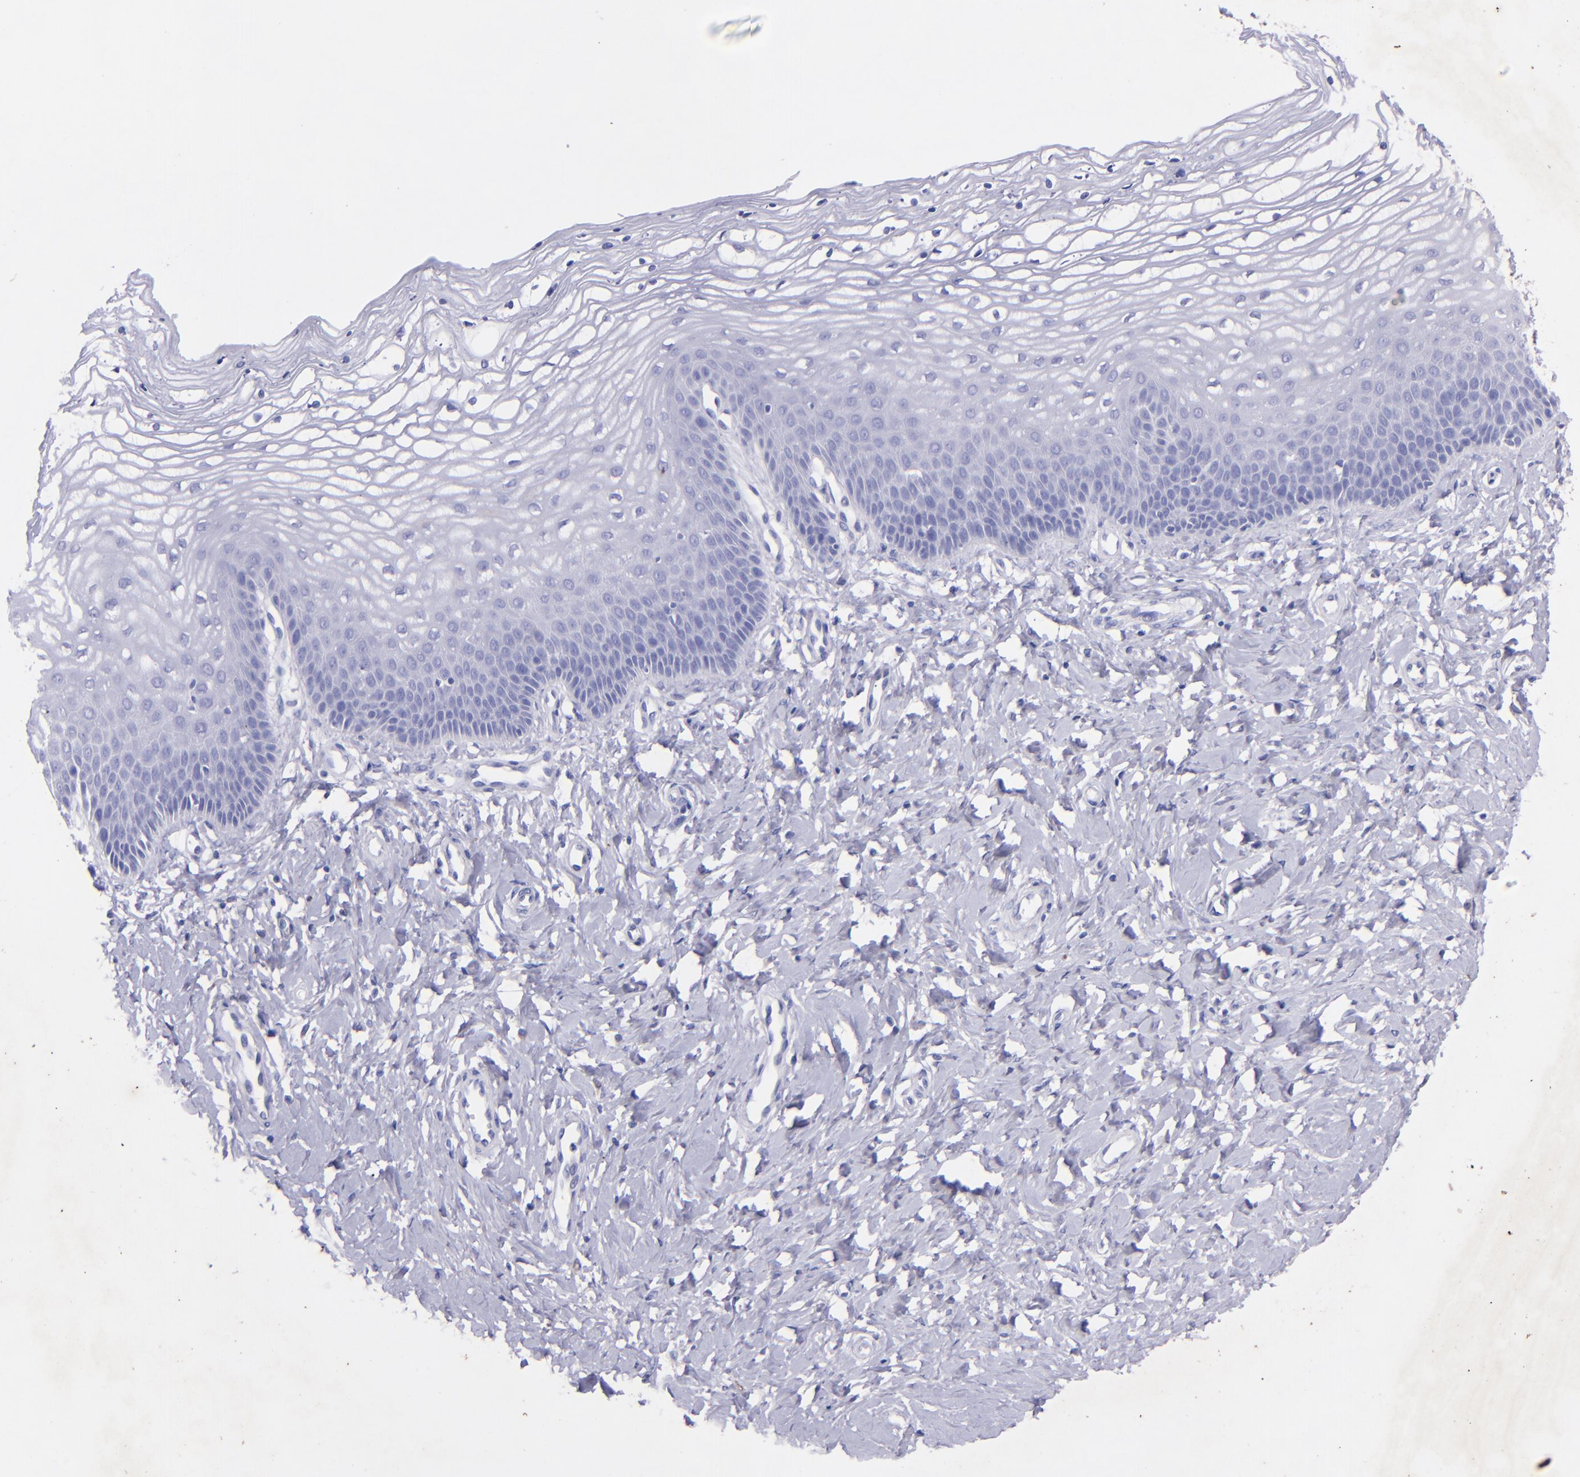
{"staining": {"intensity": "negative", "quantity": "none", "location": "none"}, "tissue": "vagina", "cell_type": "Squamous epithelial cells", "image_type": "normal", "snomed": [{"axis": "morphology", "description": "Normal tissue, NOS"}, {"axis": "topography", "description": "Vagina"}], "caption": "This micrograph is of benign vagina stained with IHC to label a protein in brown with the nuclei are counter-stained blue. There is no staining in squamous epithelial cells.", "gene": "UCHL1", "patient": {"sex": "female", "age": 68}}